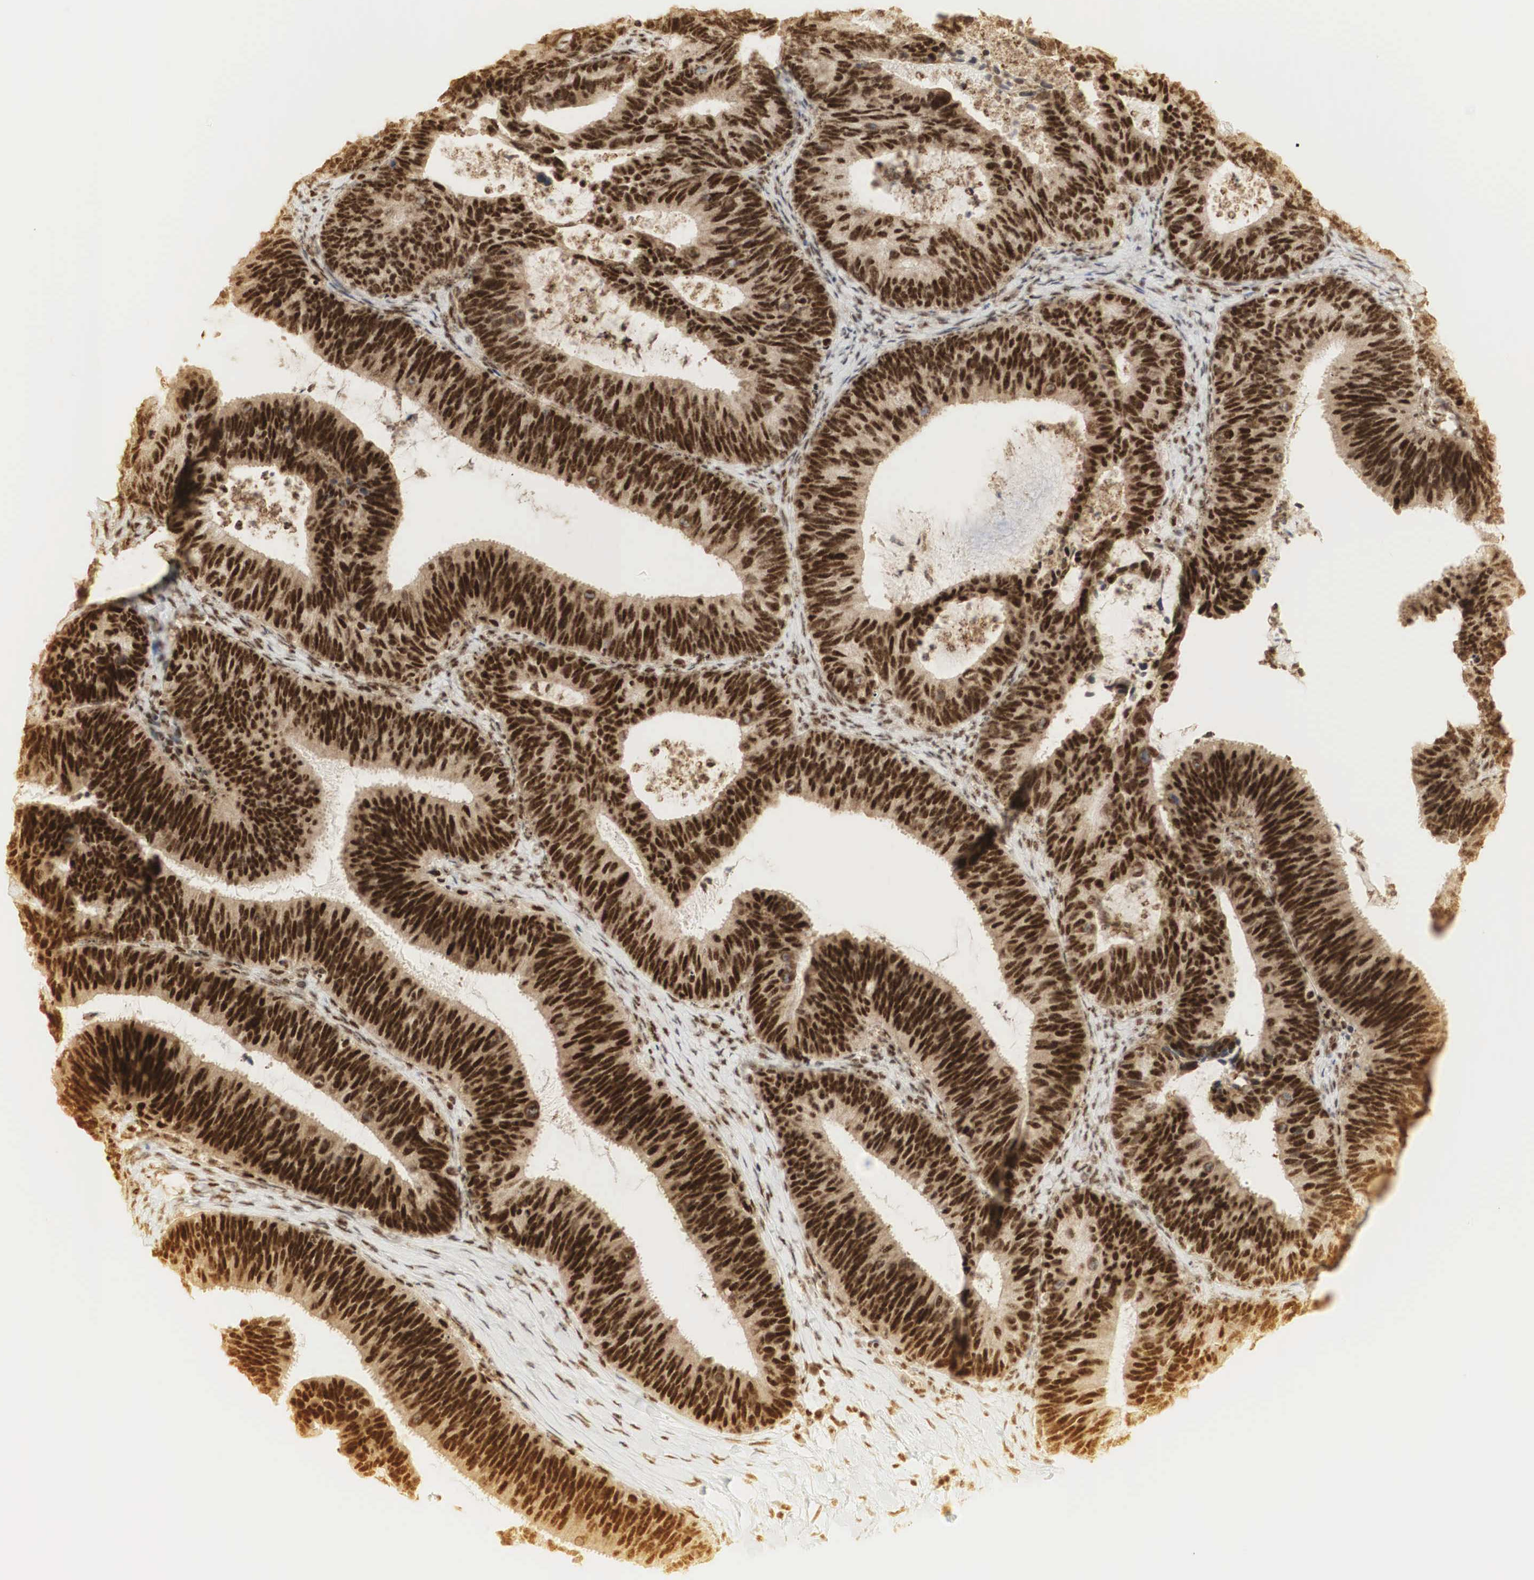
{"staining": {"intensity": "strong", "quantity": ">75%", "location": "cytoplasmic/membranous,nuclear"}, "tissue": "ovarian cancer", "cell_type": "Tumor cells", "image_type": "cancer", "snomed": [{"axis": "morphology", "description": "Carcinoma, endometroid"}, {"axis": "topography", "description": "Ovary"}], "caption": "Tumor cells display strong cytoplasmic/membranous and nuclear expression in about >75% of cells in ovarian cancer. (DAB (3,3'-diaminobenzidine) IHC, brown staining for protein, blue staining for nuclei).", "gene": "RNF113A", "patient": {"sex": "female", "age": 52}}